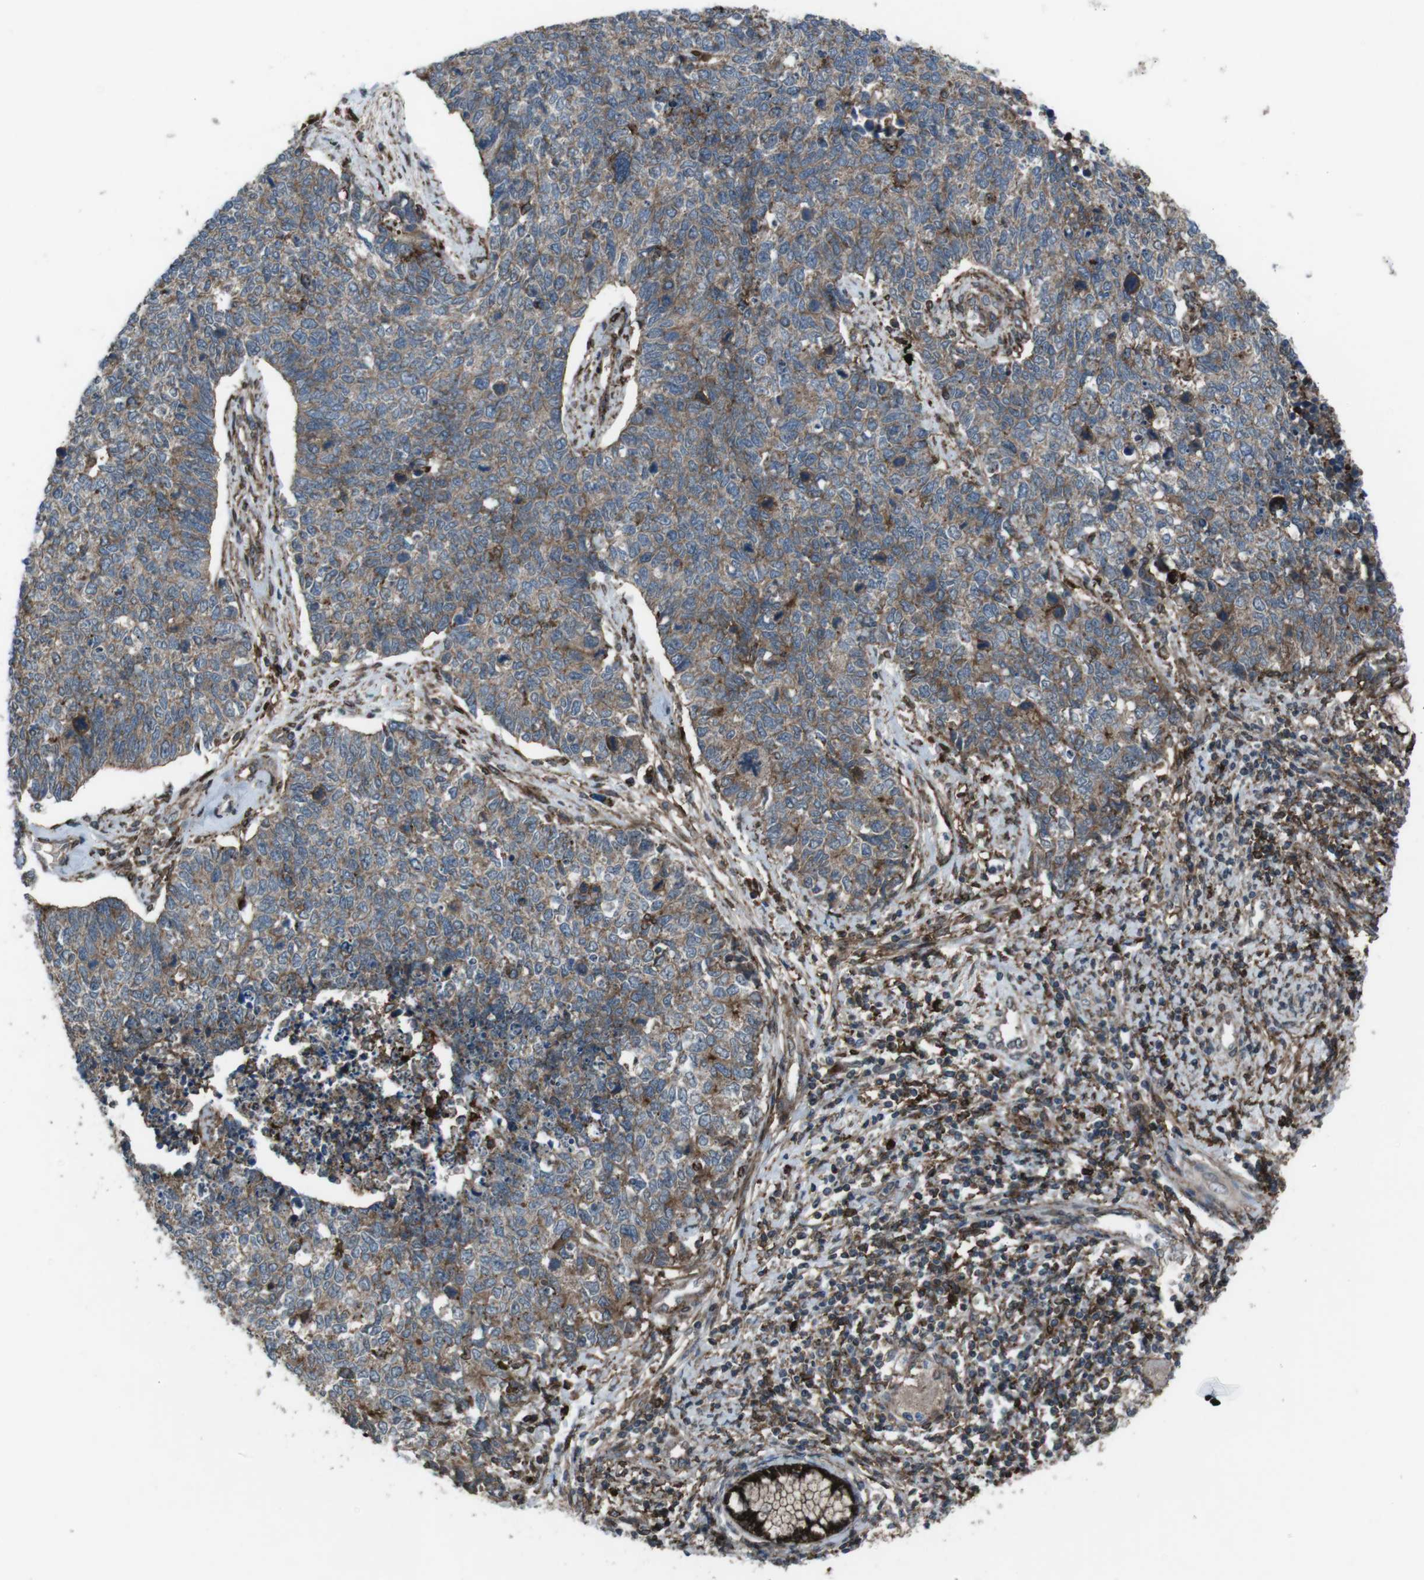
{"staining": {"intensity": "weak", "quantity": ">75%", "location": "cytoplasmic/membranous"}, "tissue": "cervical cancer", "cell_type": "Tumor cells", "image_type": "cancer", "snomed": [{"axis": "morphology", "description": "Squamous cell carcinoma, NOS"}, {"axis": "topography", "description": "Cervix"}], "caption": "A histopathology image of squamous cell carcinoma (cervical) stained for a protein exhibits weak cytoplasmic/membranous brown staining in tumor cells.", "gene": "GDF10", "patient": {"sex": "female", "age": 63}}